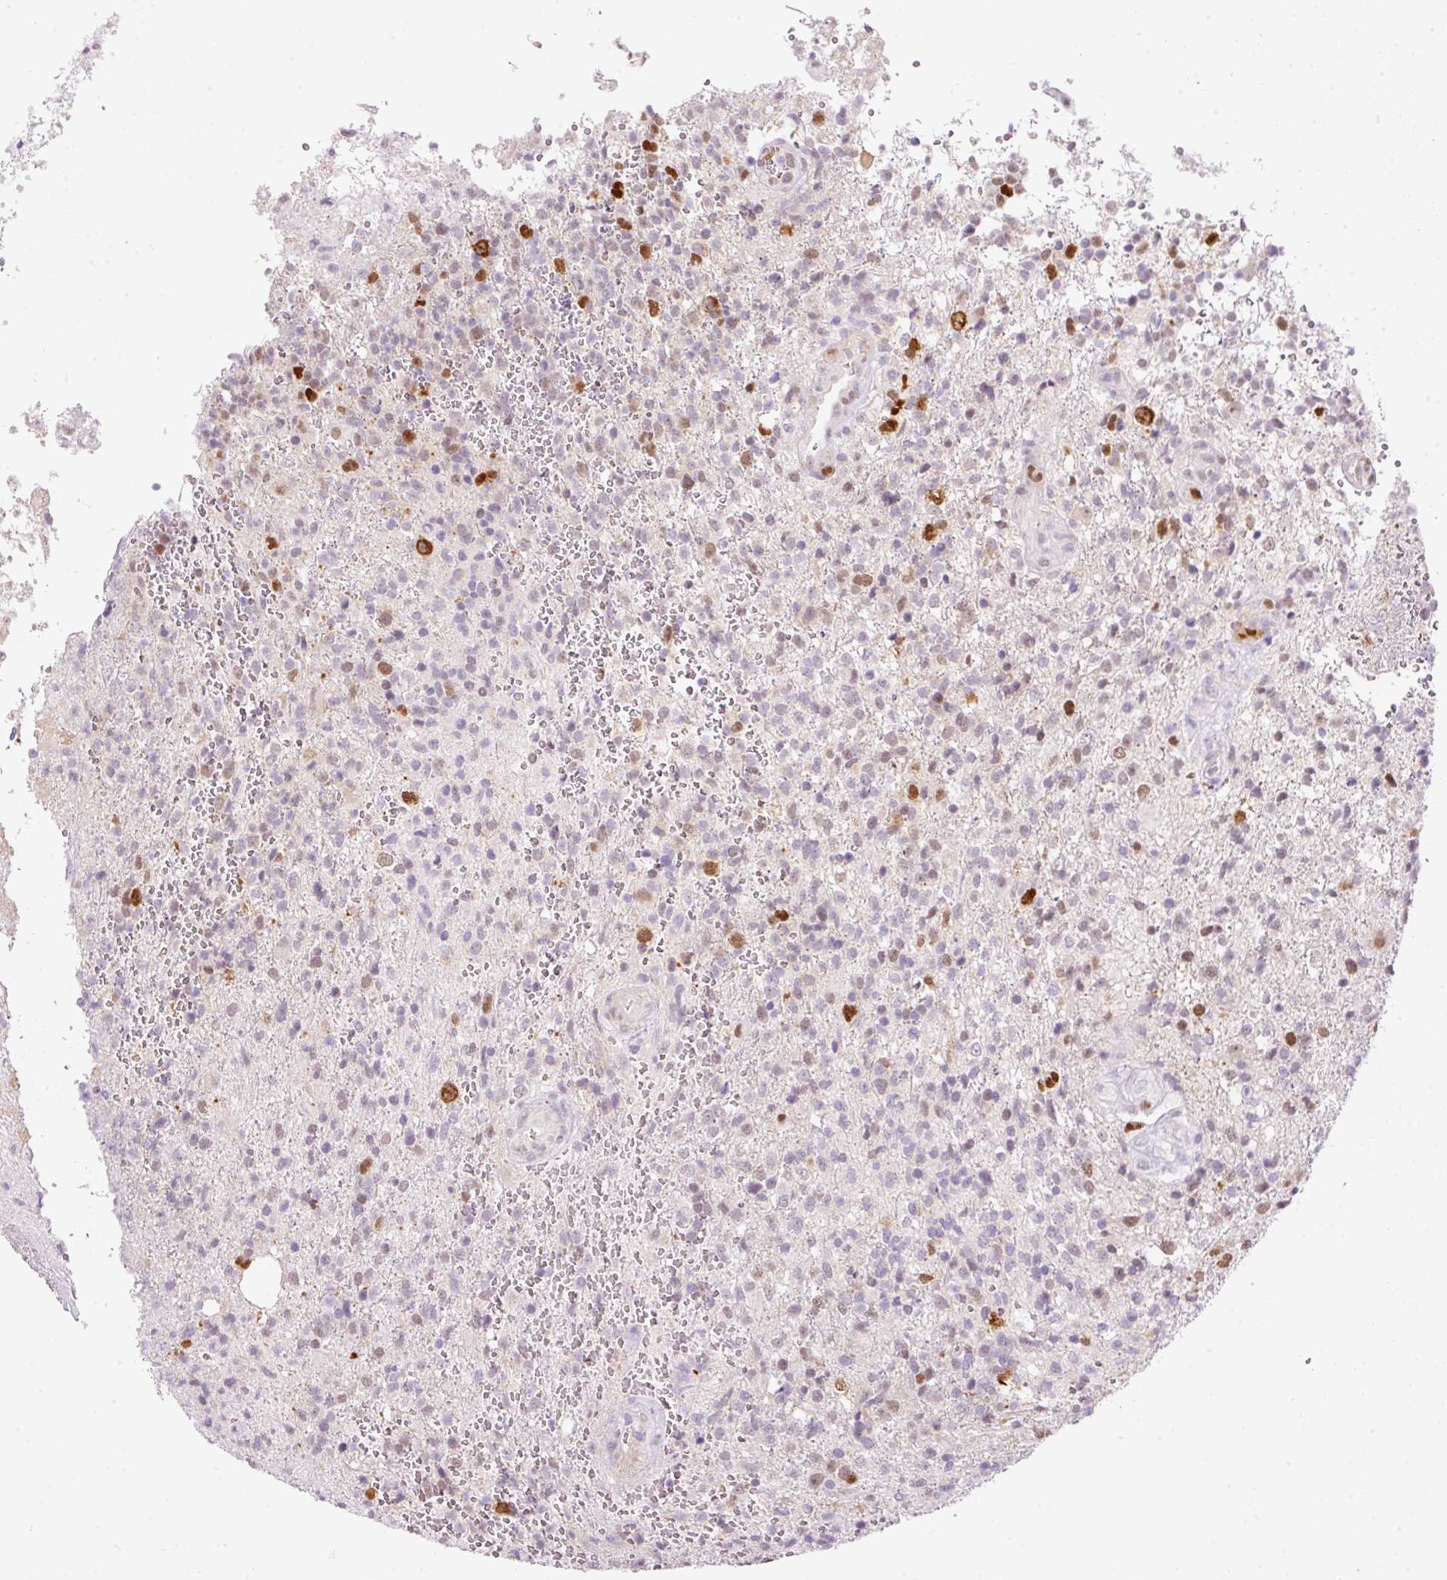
{"staining": {"intensity": "moderate", "quantity": "<25%", "location": "nuclear"}, "tissue": "glioma", "cell_type": "Tumor cells", "image_type": "cancer", "snomed": [{"axis": "morphology", "description": "Glioma, malignant, High grade"}, {"axis": "topography", "description": "Brain"}], "caption": "Moderate nuclear protein staining is identified in approximately <25% of tumor cells in malignant glioma (high-grade).", "gene": "KPNA2", "patient": {"sex": "male", "age": 56}}